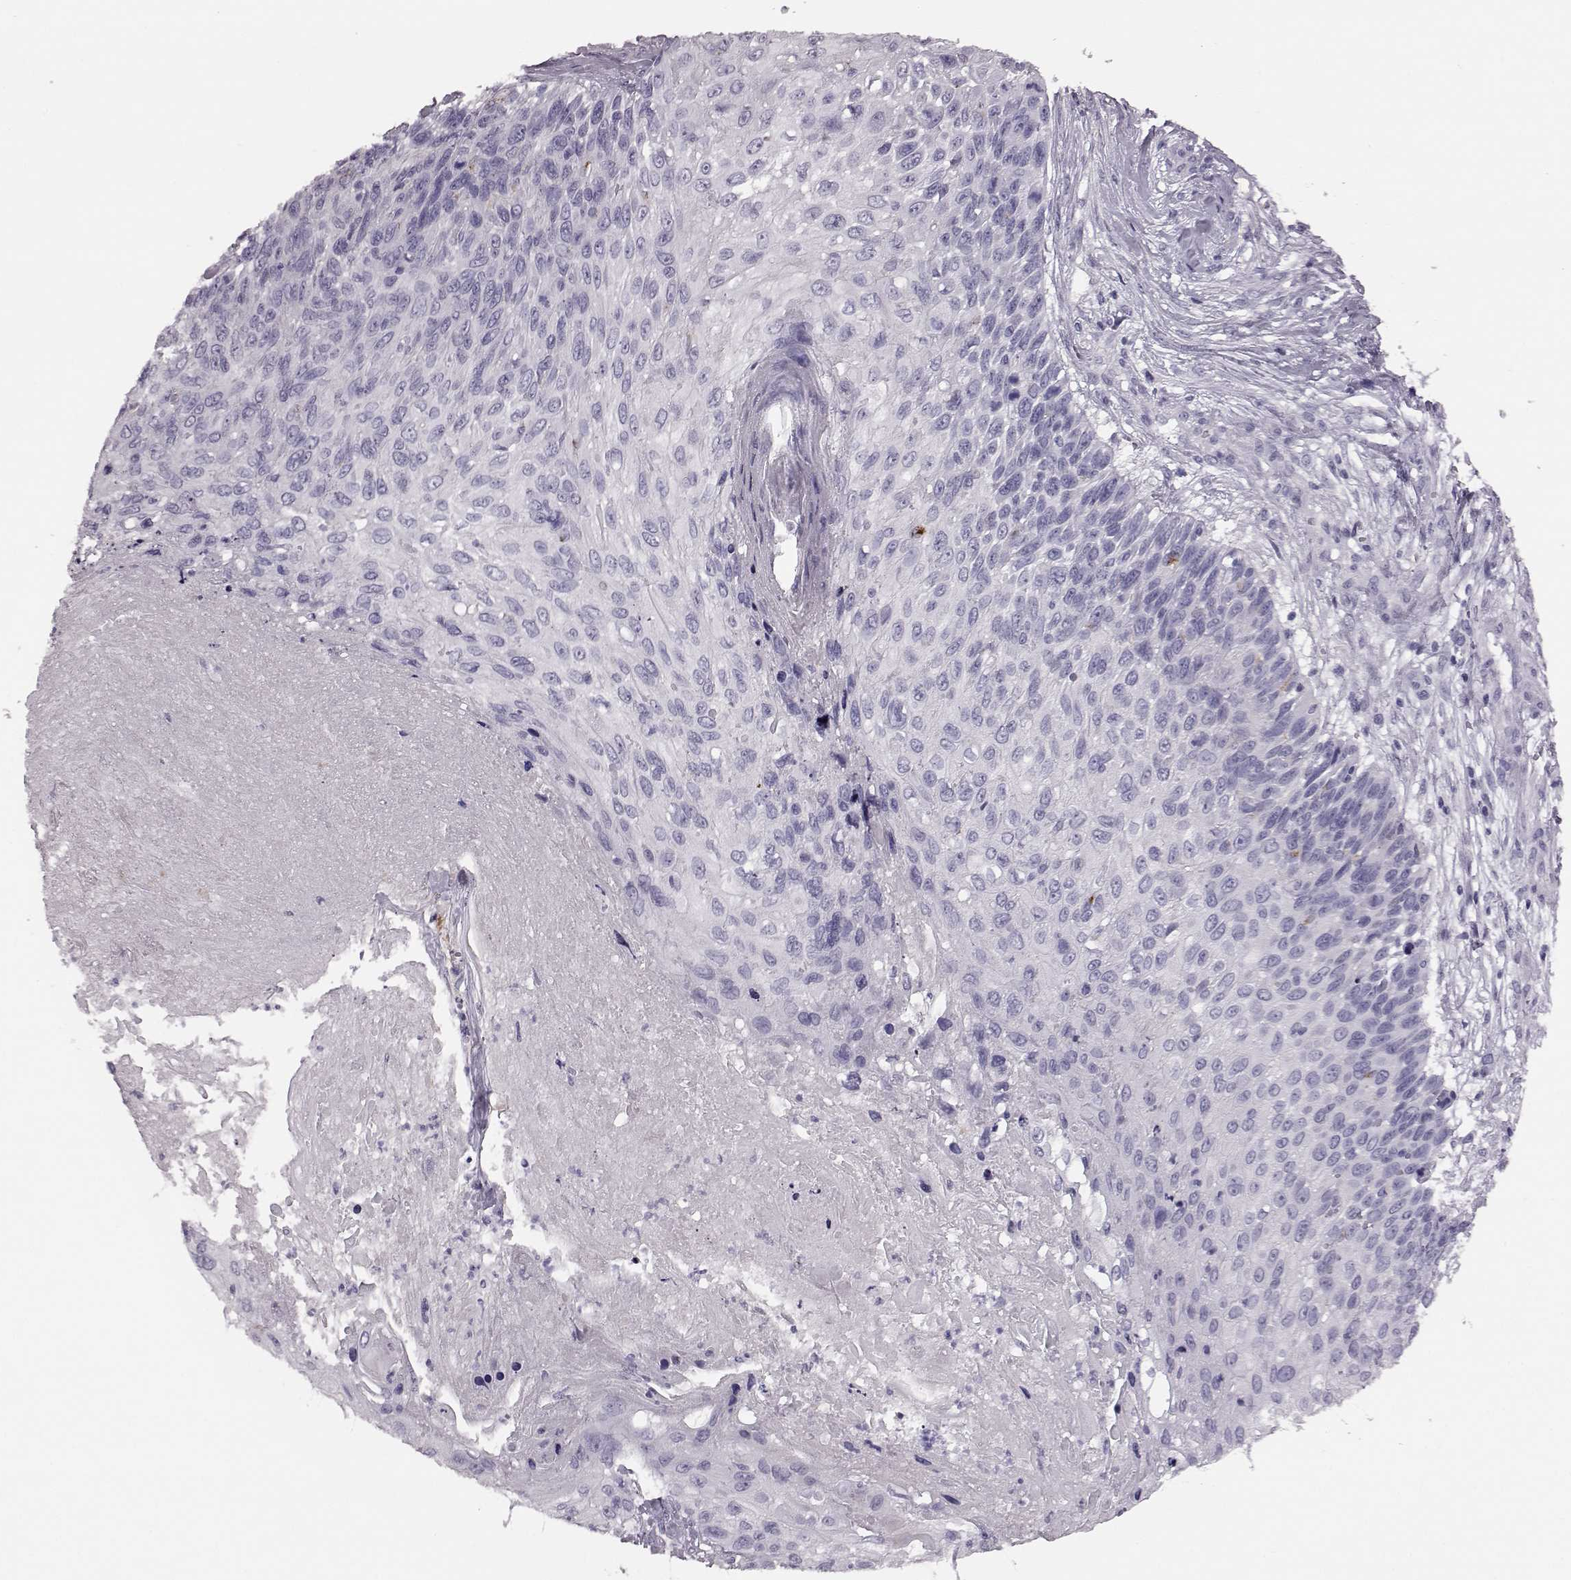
{"staining": {"intensity": "negative", "quantity": "none", "location": "none"}, "tissue": "skin cancer", "cell_type": "Tumor cells", "image_type": "cancer", "snomed": [{"axis": "morphology", "description": "Squamous cell carcinoma, NOS"}, {"axis": "topography", "description": "Skin"}], "caption": "This is a image of immunohistochemistry staining of skin cancer (squamous cell carcinoma), which shows no staining in tumor cells. (DAB (3,3'-diaminobenzidine) IHC, high magnification).", "gene": "SNTG1", "patient": {"sex": "male", "age": 92}}